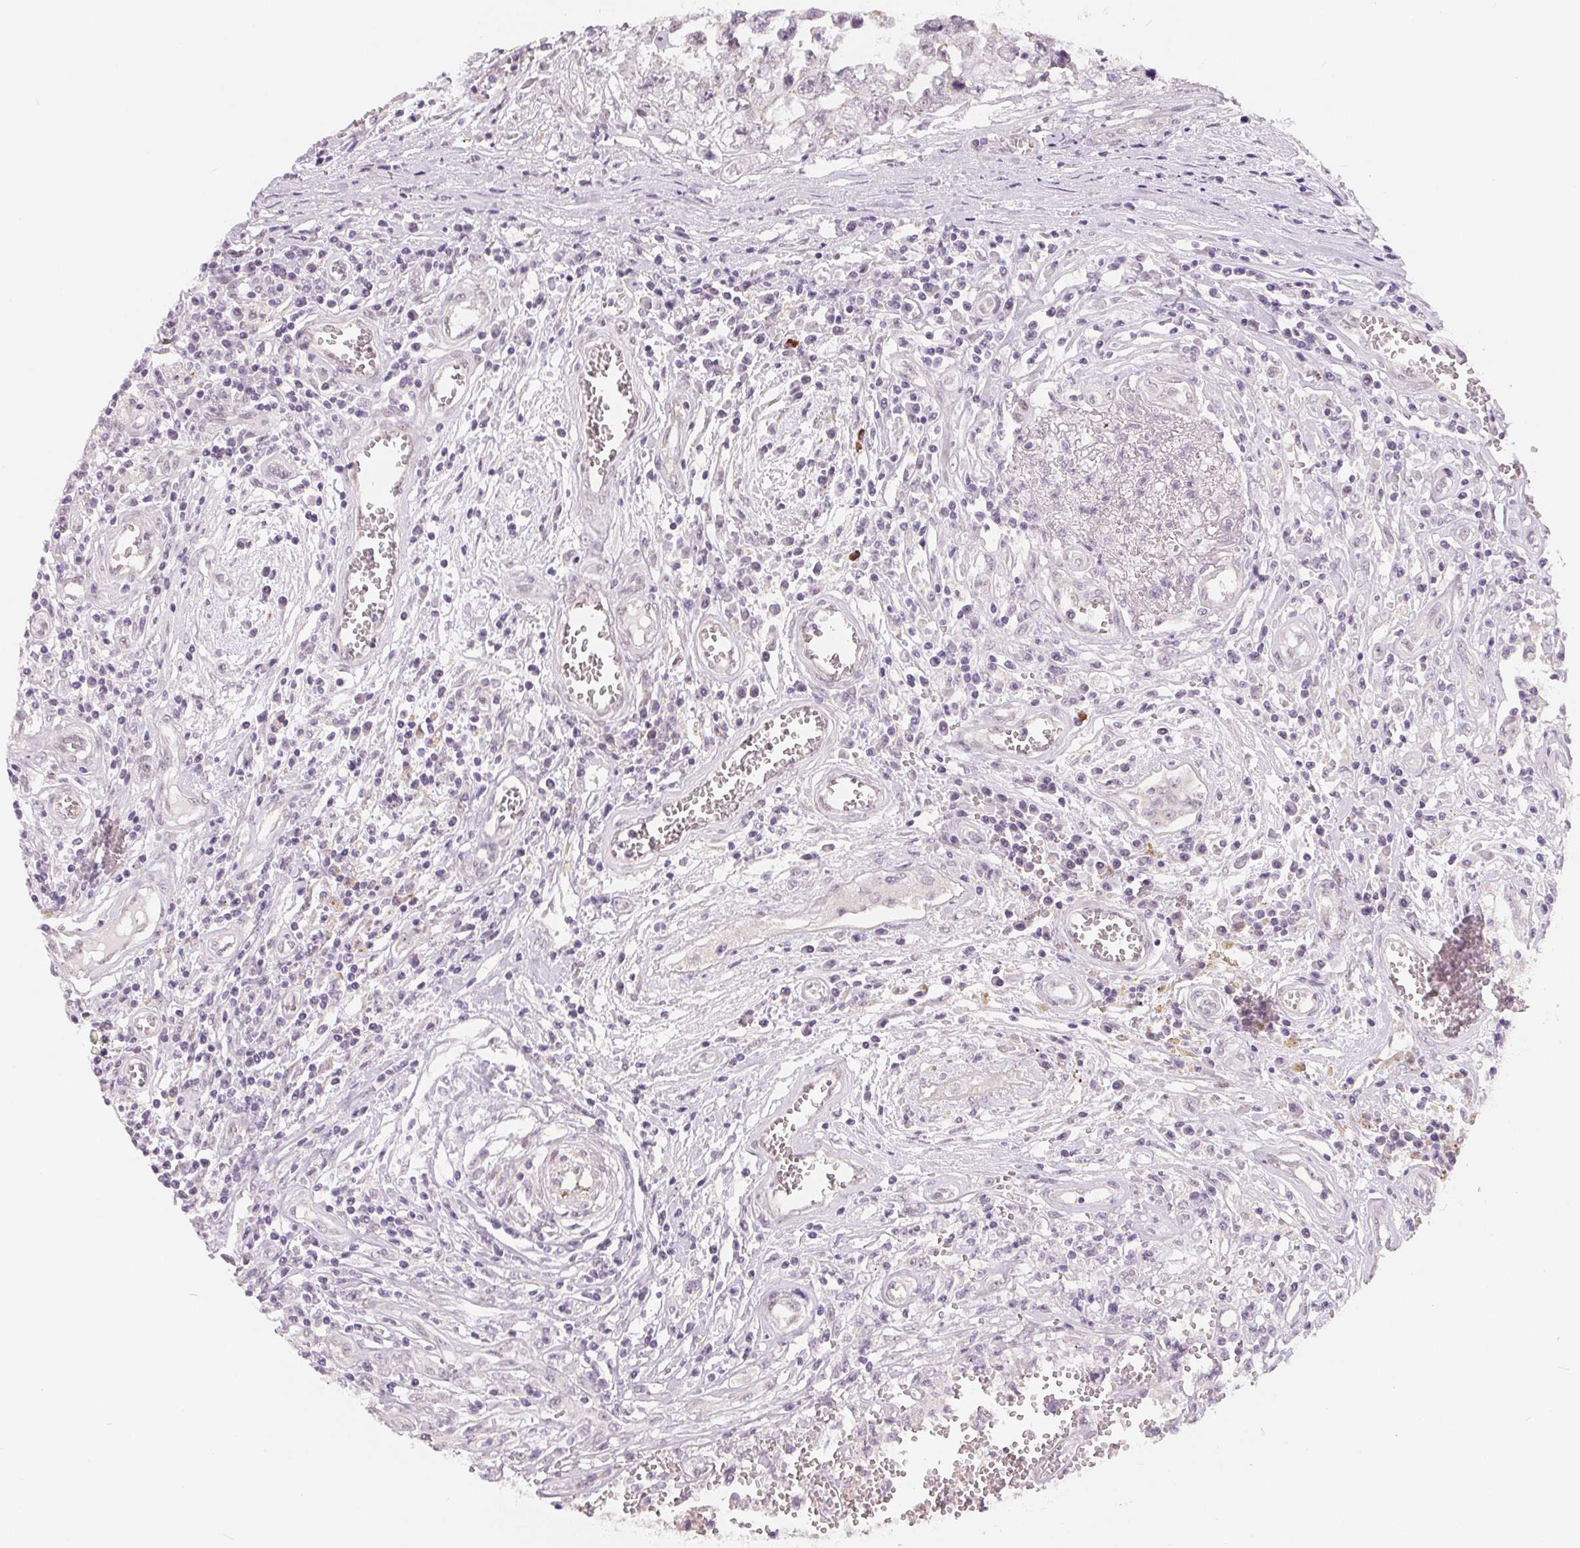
{"staining": {"intensity": "negative", "quantity": "none", "location": "none"}, "tissue": "testis cancer", "cell_type": "Tumor cells", "image_type": "cancer", "snomed": [{"axis": "morphology", "description": "Carcinoma, Embryonal, NOS"}, {"axis": "topography", "description": "Testis"}], "caption": "An IHC photomicrograph of testis cancer (embryonal carcinoma) is shown. There is no staining in tumor cells of testis cancer (embryonal carcinoma).", "gene": "CFC1", "patient": {"sex": "male", "age": 36}}